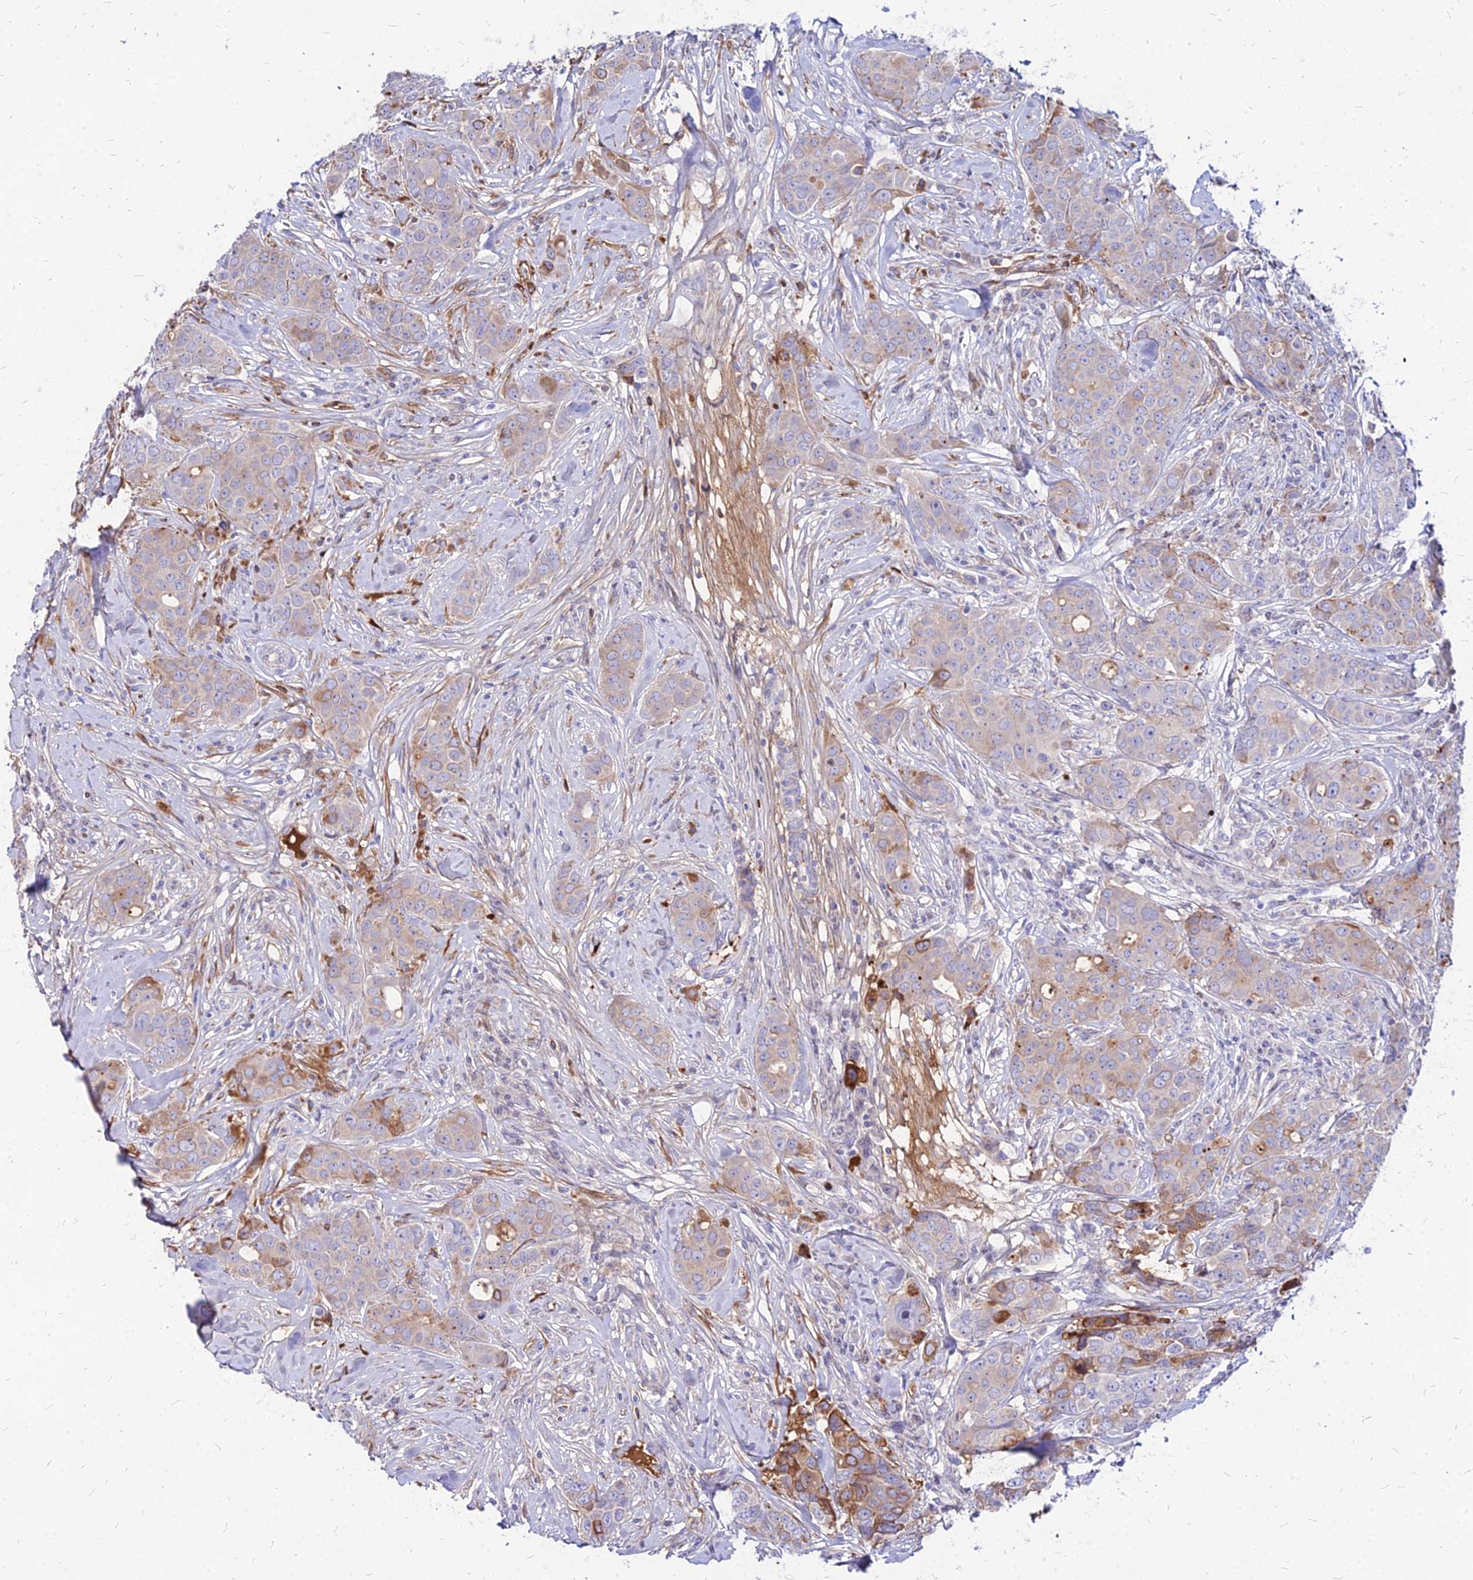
{"staining": {"intensity": "moderate", "quantity": "25%-75%", "location": "cytoplasmic/membranous"}, "tissue": "breast cancer", "cell_type": "Tumor cells", "image_type": "cancer", "snomed": [{"axis": "morphology", "description": "Duct carcinoma"}, {"axis": "topography", "description": "Breast"}], "caption": "High-magnification brightfield microscopy of infiltrating ductal carcinoma (breast) stained with DAB (3,3'-diaminobenzidine) (brown) and counterstained with hematoxylin (blue). tumor cells exhibit moderate cytoplasmic/membranous expression is identified in approximately25%-75% of cells. The protein of interest is shown in brown color, while the nuclei are stained blue.", "gene": "ACSM6", "patient": {"sex": "female", "age": 43}}